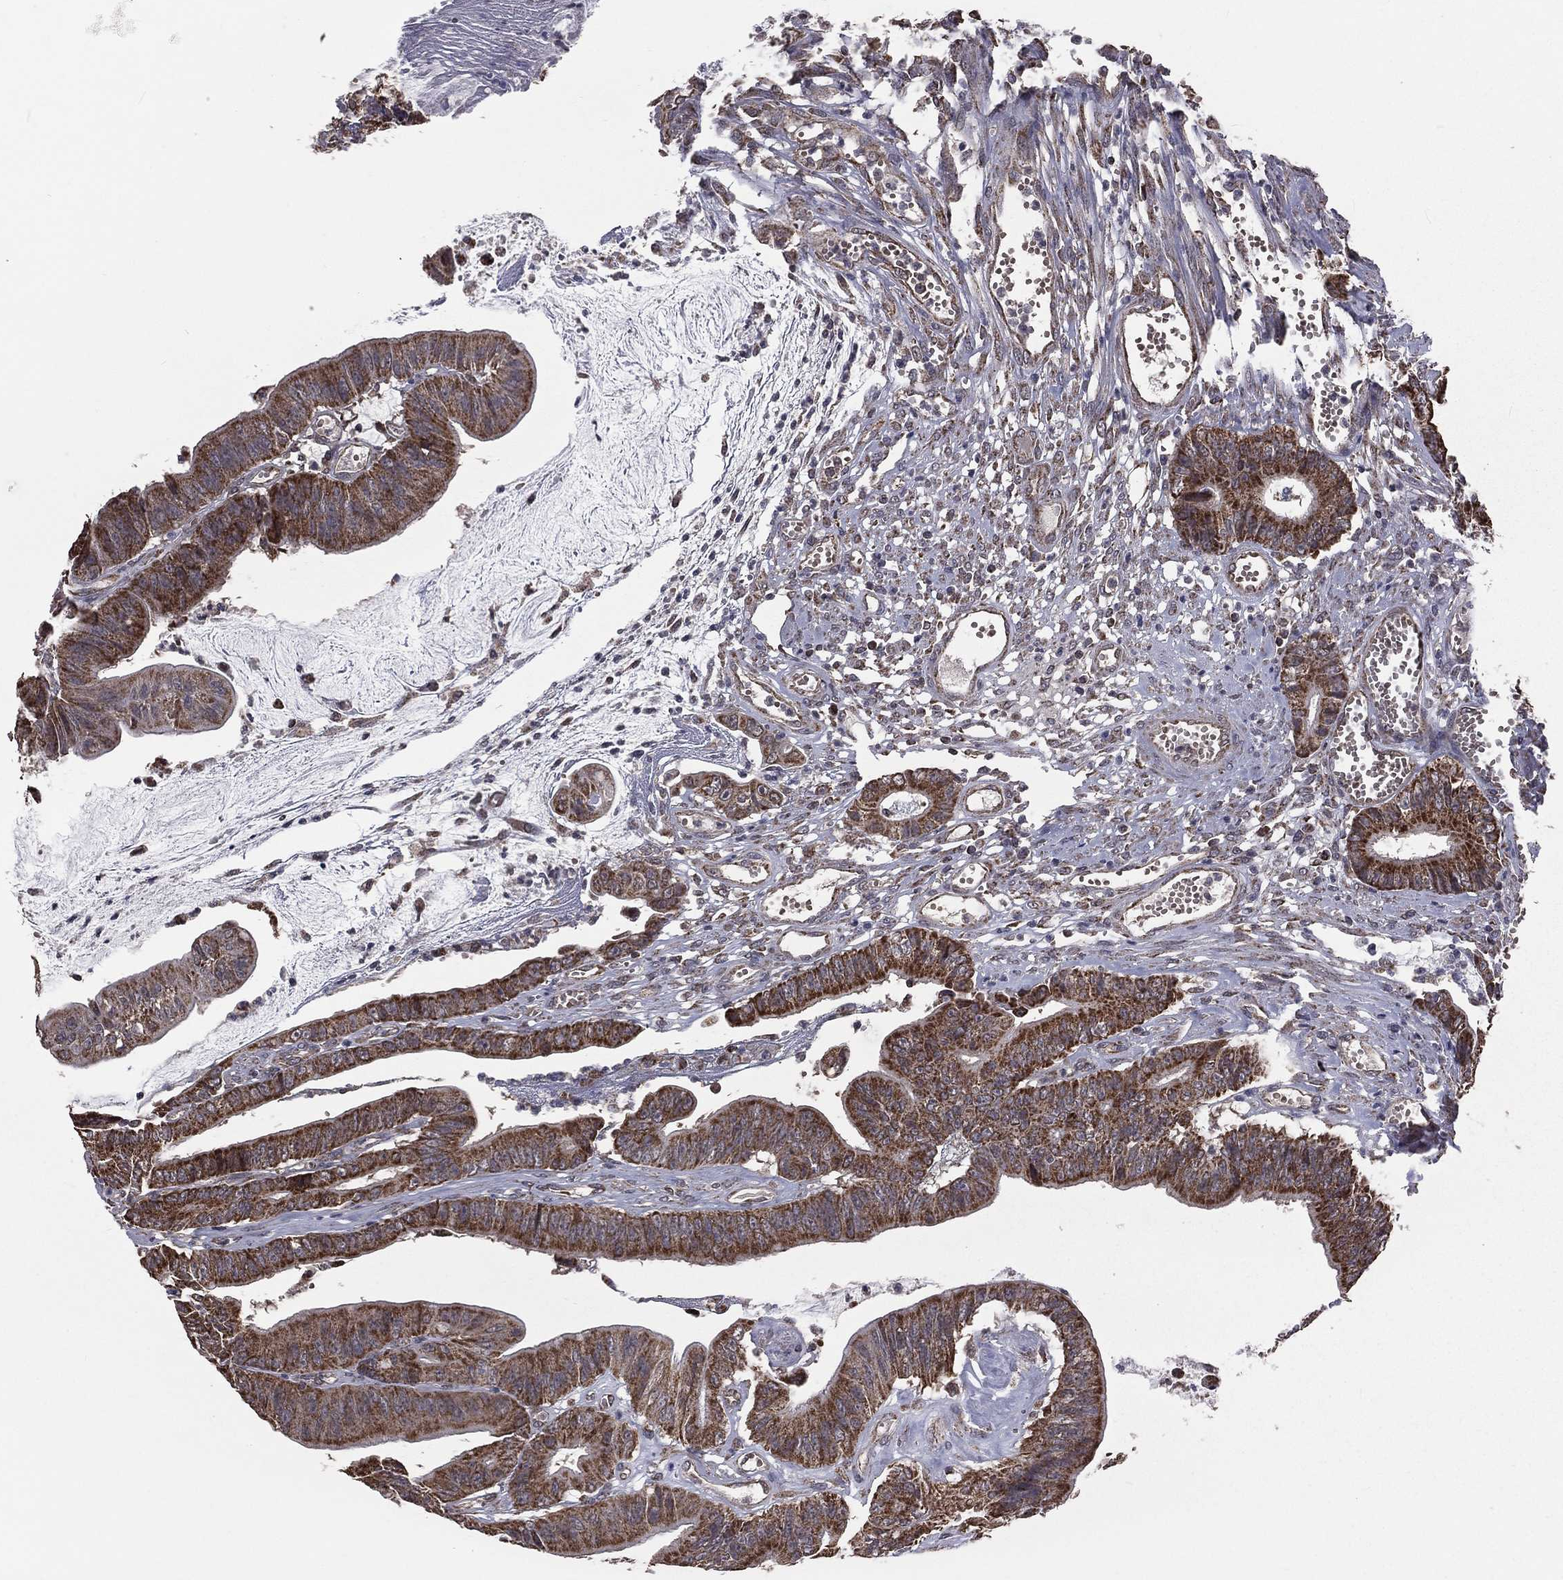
{"staining": {"intensity": "strong", "quantity": "25%-75%", "location": "cytoplasmic/membranous"}, "tissue": "colorectal cancer", "cell_type": "Tumor cells", "image_type": "cancer", "snomed": [{"axis": "morphology", "description": "Adenocarcinoma, NOS"}, {"axis": "topography", "description": "Colon"}], "caption": "Strong cytoplasmic/membranous staining for a protein is appreciated in approximately 25%-75% of tumor cells of adenocarcinoma (colorectal) using IHC.", "gene": "MRPL46", "patient": {"sex": "female", "age": 69}}